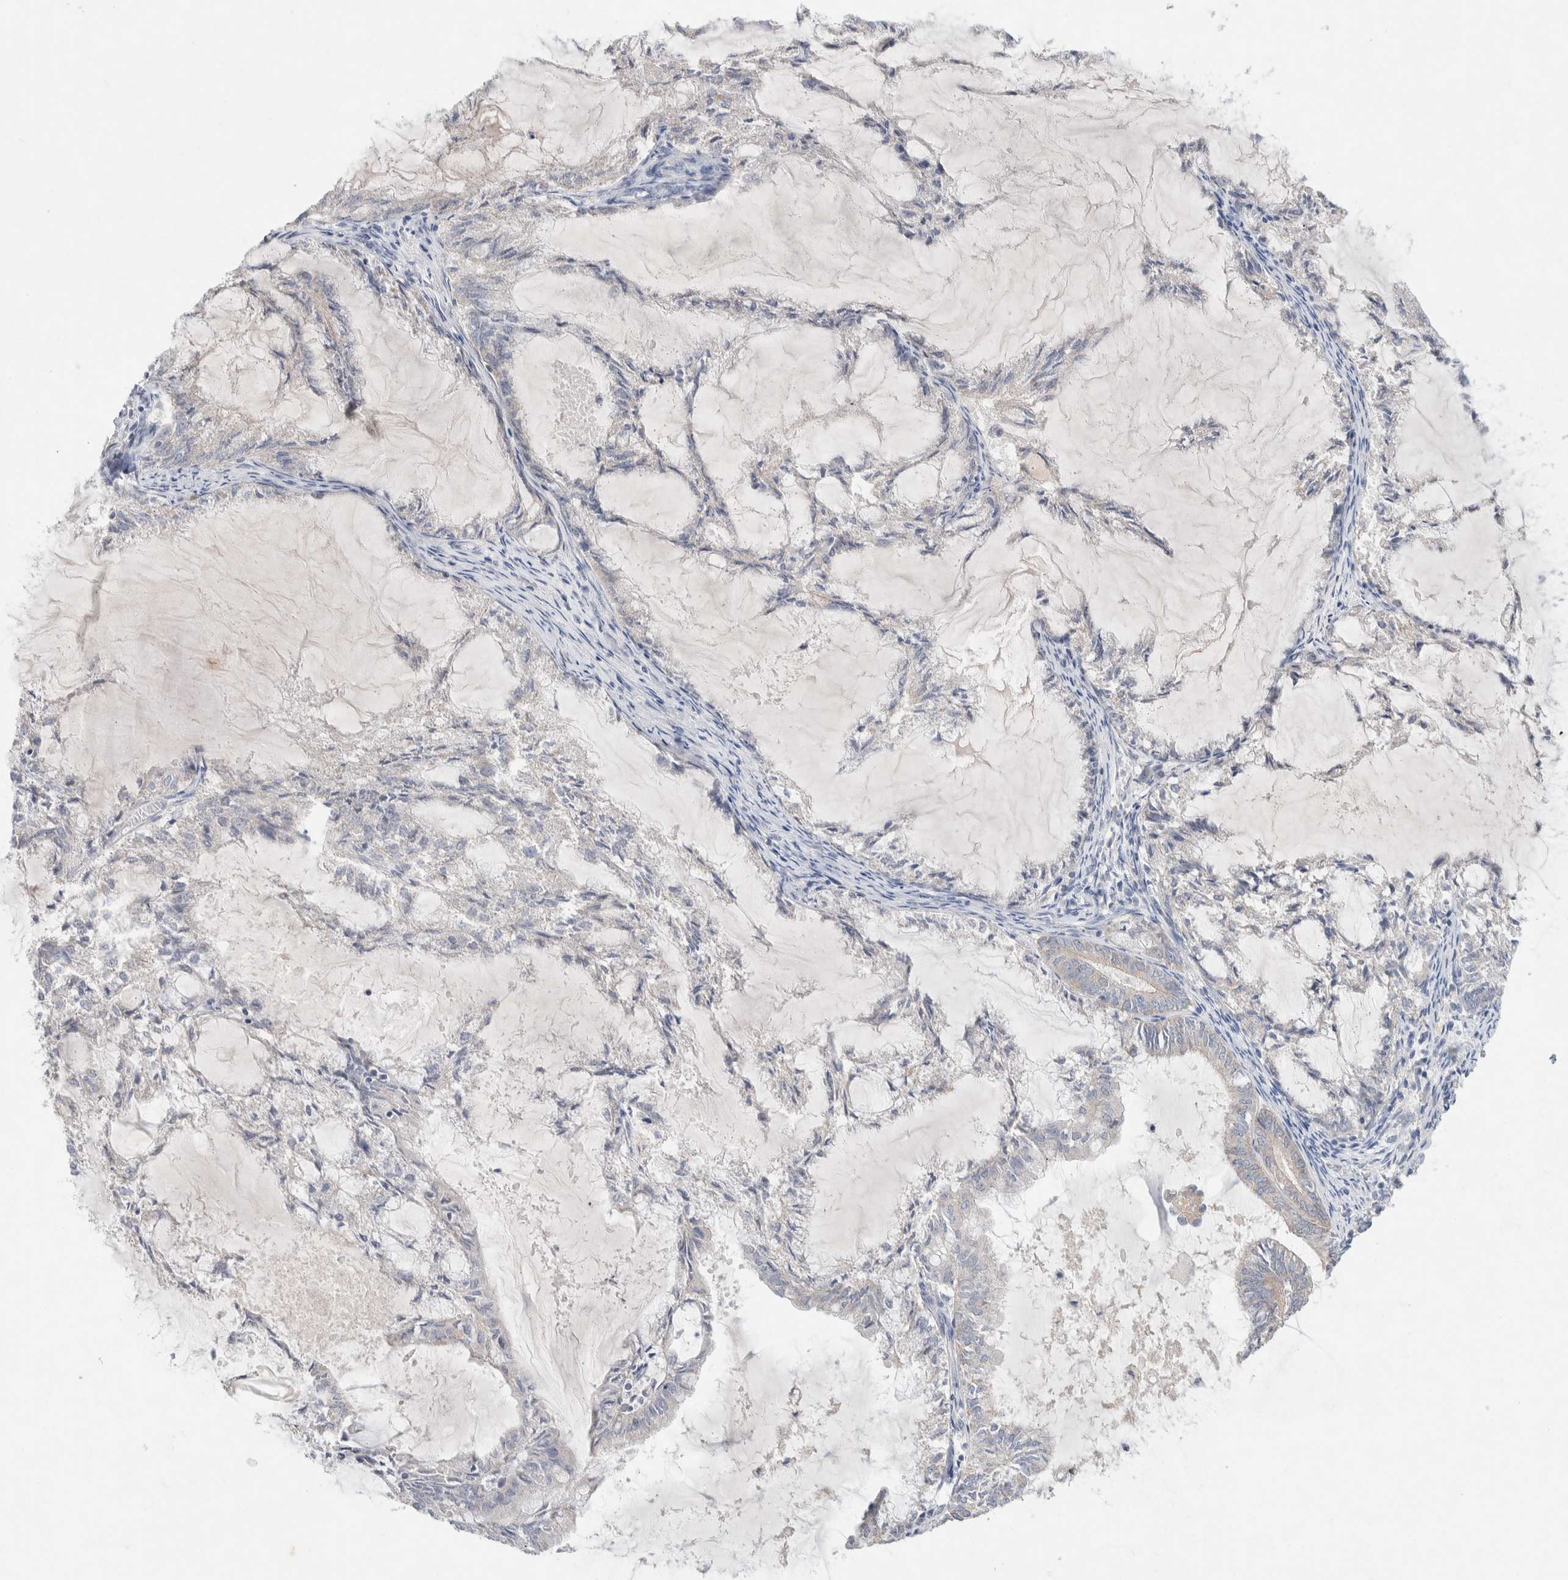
{"staining": {"intensity": "weak", "quantity": "<25%", "location": "cytoplasmic/membranous"}, "tissue": "endometrial cancer", "cell_type": "Tumor cells", "image_type": "cancer", "snomed": [{"axis": "morphology", "description": "Adenocarcinoma, NOS"}, {"axis": "topography", "description": "Endometrium"}], "caption": "Protein analysis of endometrial cancer demonstrates no significant expression in tumor cells.", "gene": "CMTM4", "patient": {"sex": "female", "age": 86}}